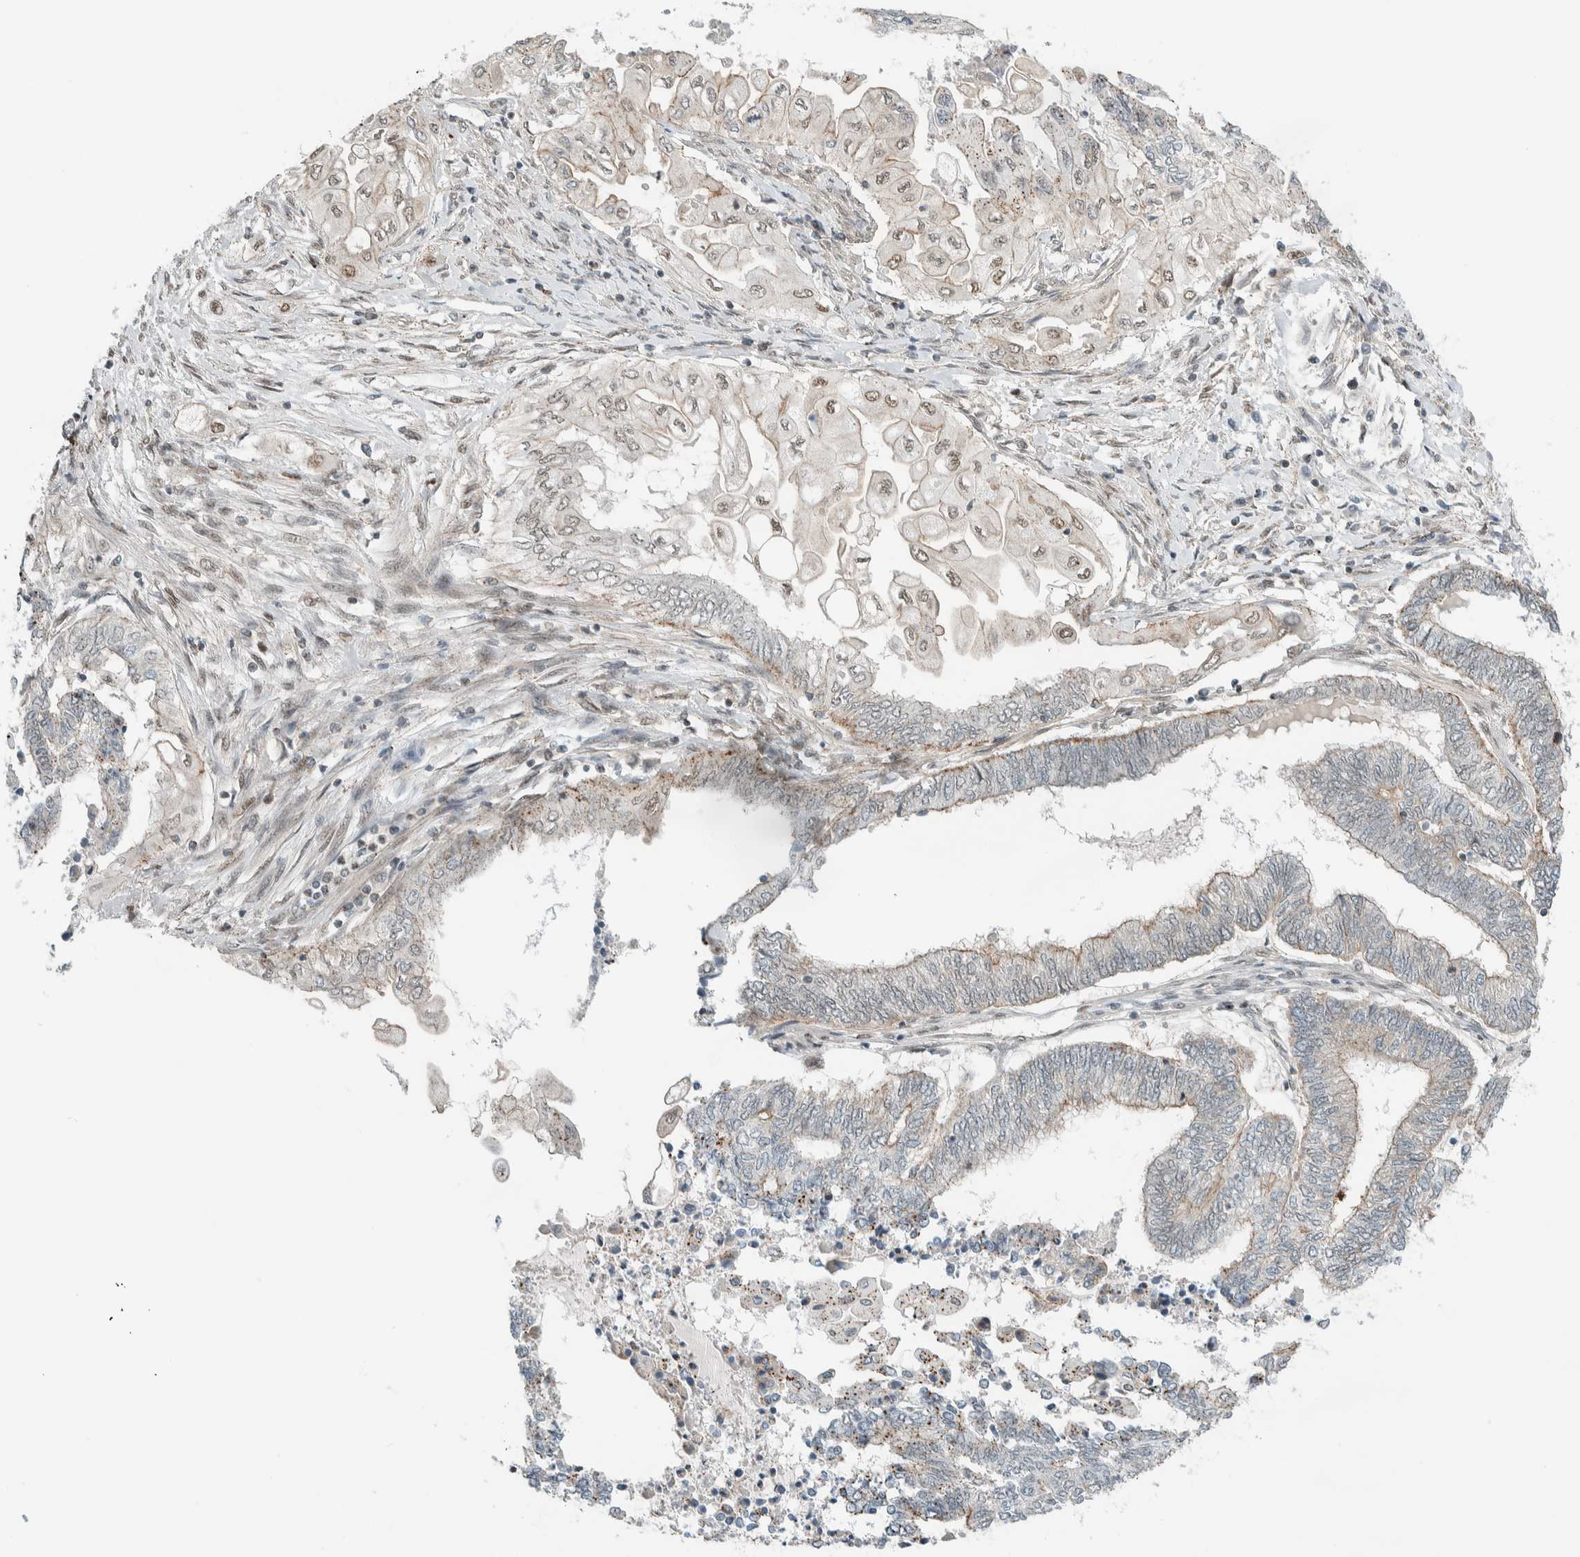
{"staining": {"intensity": "weak", "quantity": "<25%", "location": "cytoplasmic/membranous"}, "tissue": "endometrial cancer", "cell_type": "Tumor cells", "image_type": "cancer", "snomed": [{"axis": "morphology", "description": "Adenocarcinoma, NOS"}, {"axis": "topography", "description": "Uterus"}, {"axis": "topography", "description": "Endometrium"}], "caption": "Adenocarcinoma (endometrial) was stained to show a protein in brown. There is no significant staining in tumor cells.", "gene": "TFE3", "patient": {"sex": "female", "age": 70}}